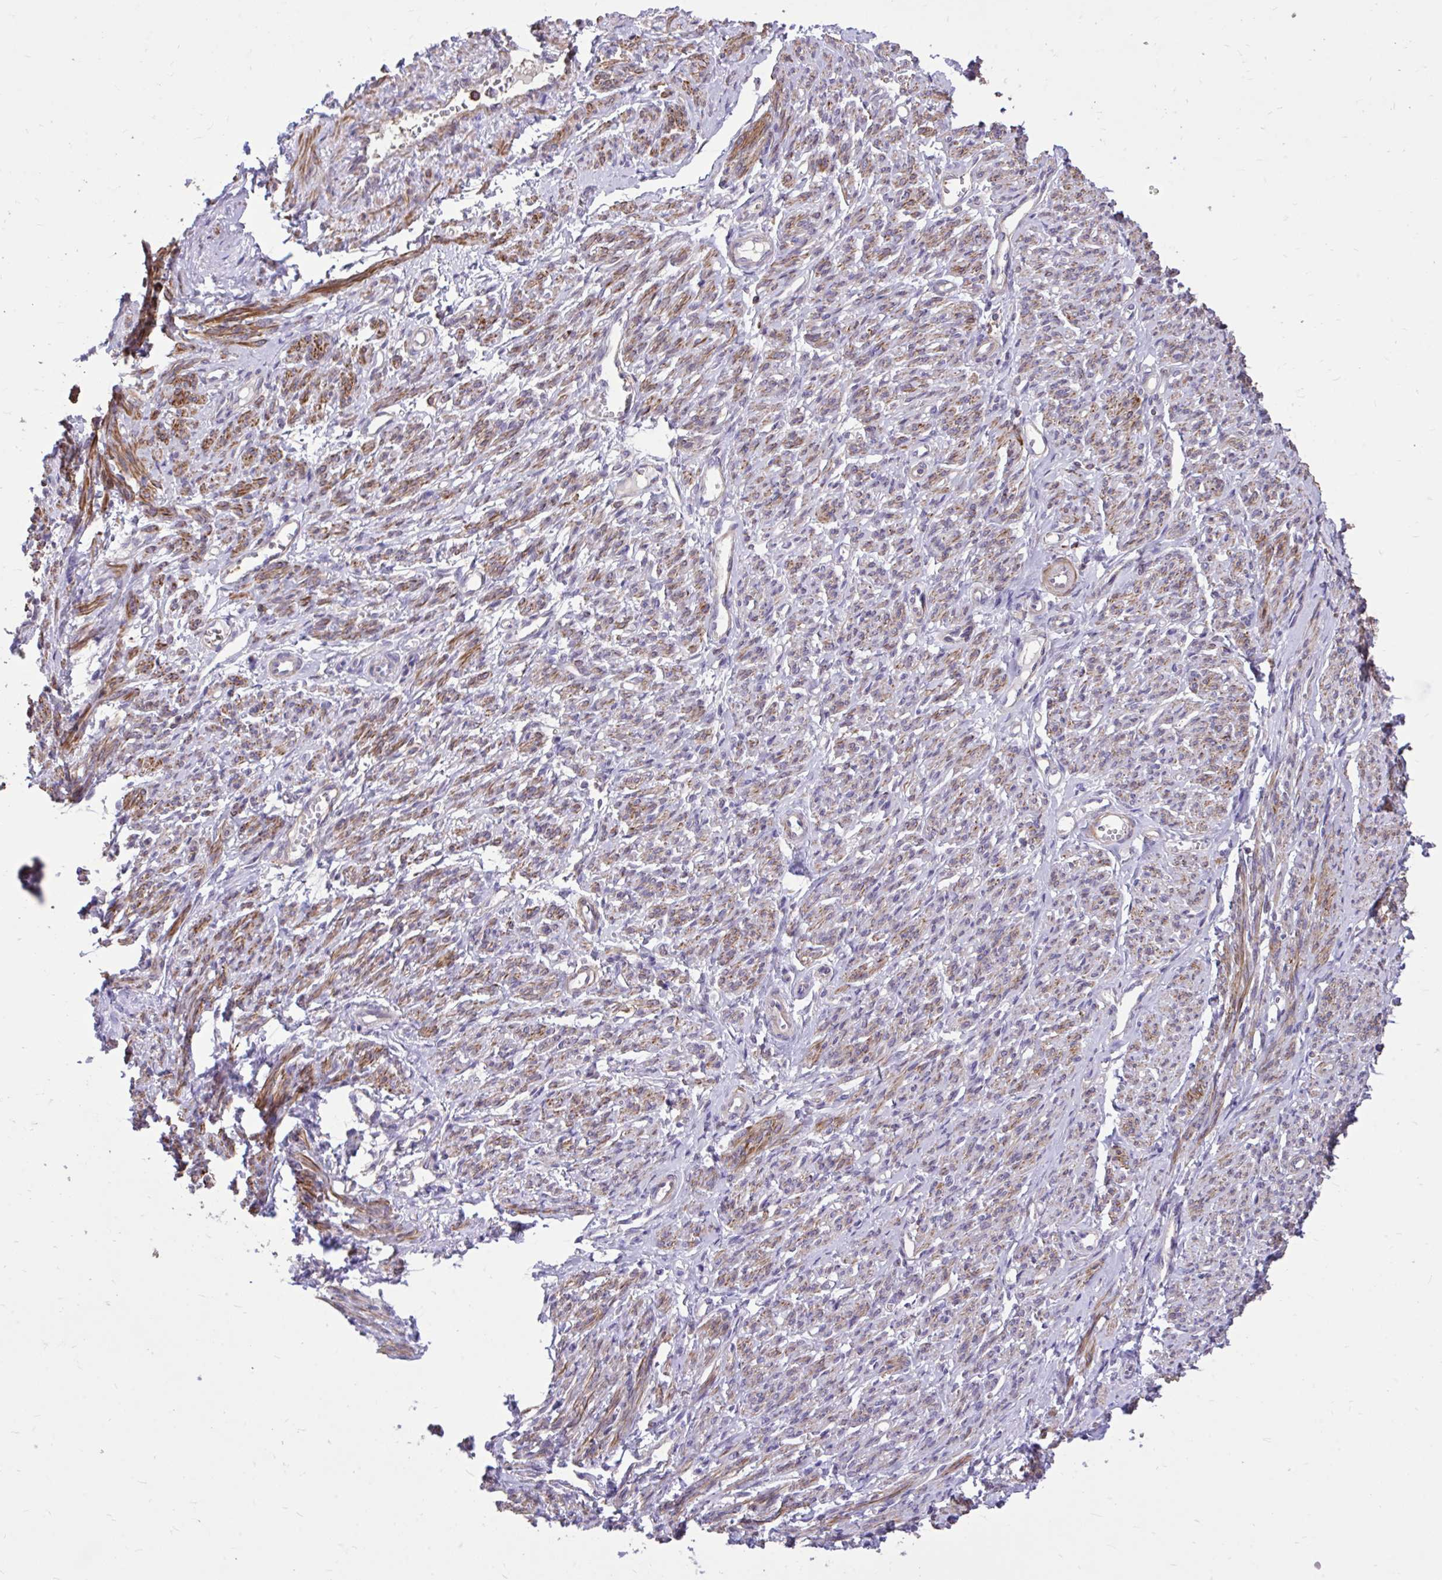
{"staining": {"intensity": "strong", "quantity": ">75%", "location": "cytoplasmic/membranous"}, "tissue": "smooth muscle", "cell_type": "Smooth muscle cells", "image_type": "normal", "snomed": [{"axis": "morphology", "description": "Normal tissue, NOS"}, {"axis": "topography", "description": "Smooth muscle"}], "caption": "Protein staining displays strong cytoplasmic/membranous expression in about >75% of smooth muscle cells in normal smooth muscle.", "gene": "IGFL2", "patient": {"sex": "female", "age": 65}}